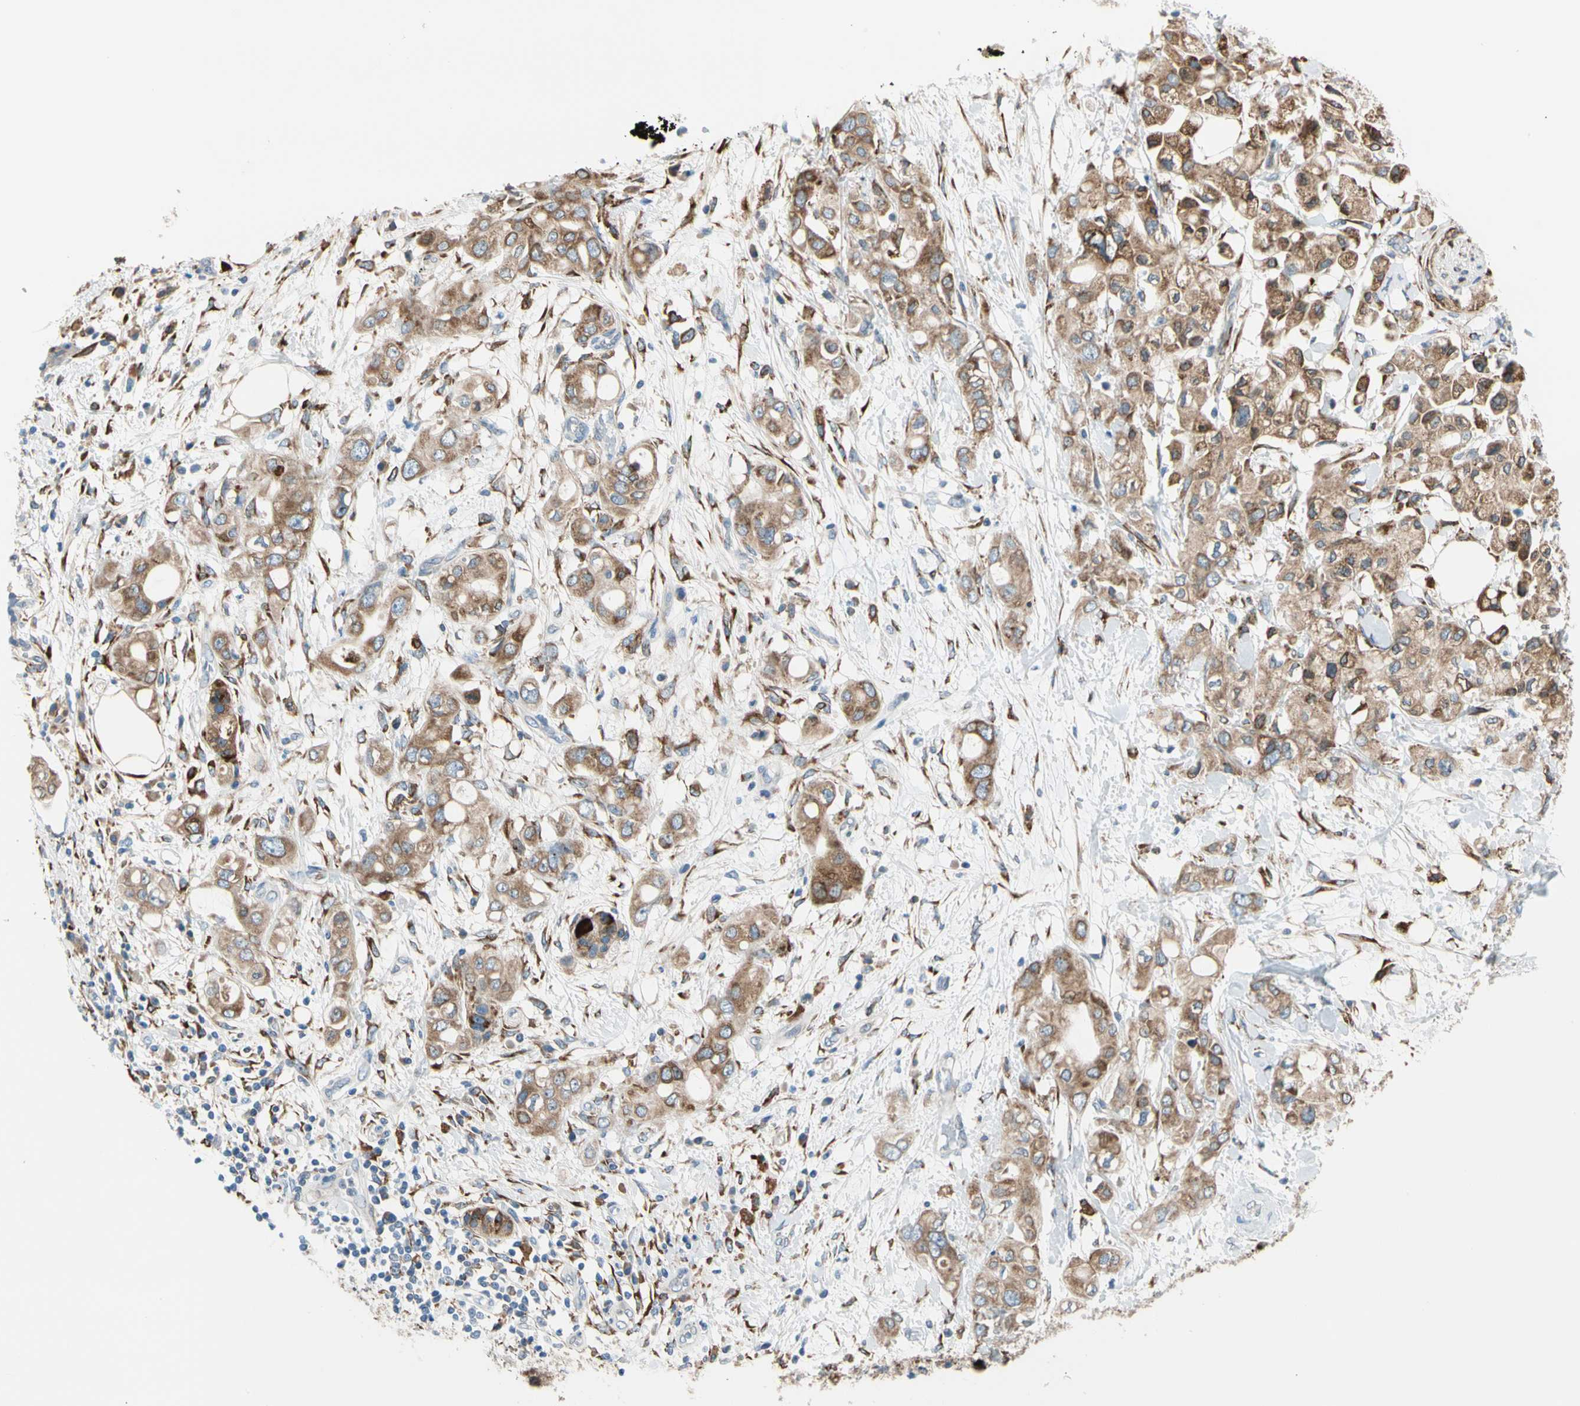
{"staining": {"intensity": "moderate", "quantity": ">75%", "location": "cytoplasmic/membranous"}, "tissue": "pancreatic cancer", "cell_type": "Tumor cells", "image_type": "cancer", "snomed": [{"axis": "morphology", "description": "Adenocarcinoma, NOS"}, {"axis": "topography", "description": "Pancreas"}], "caption": "Immunohistochemistry micrograph of pancreatic cancer (adenocarcinoma) stained for a protein (brown), which displays medium levels of moderate cytoplasmic/membranous positivity in approximately >75% of tumor cells.", "gene": "LRPAP1", "patient": {"sex": "female", "age": 56}}